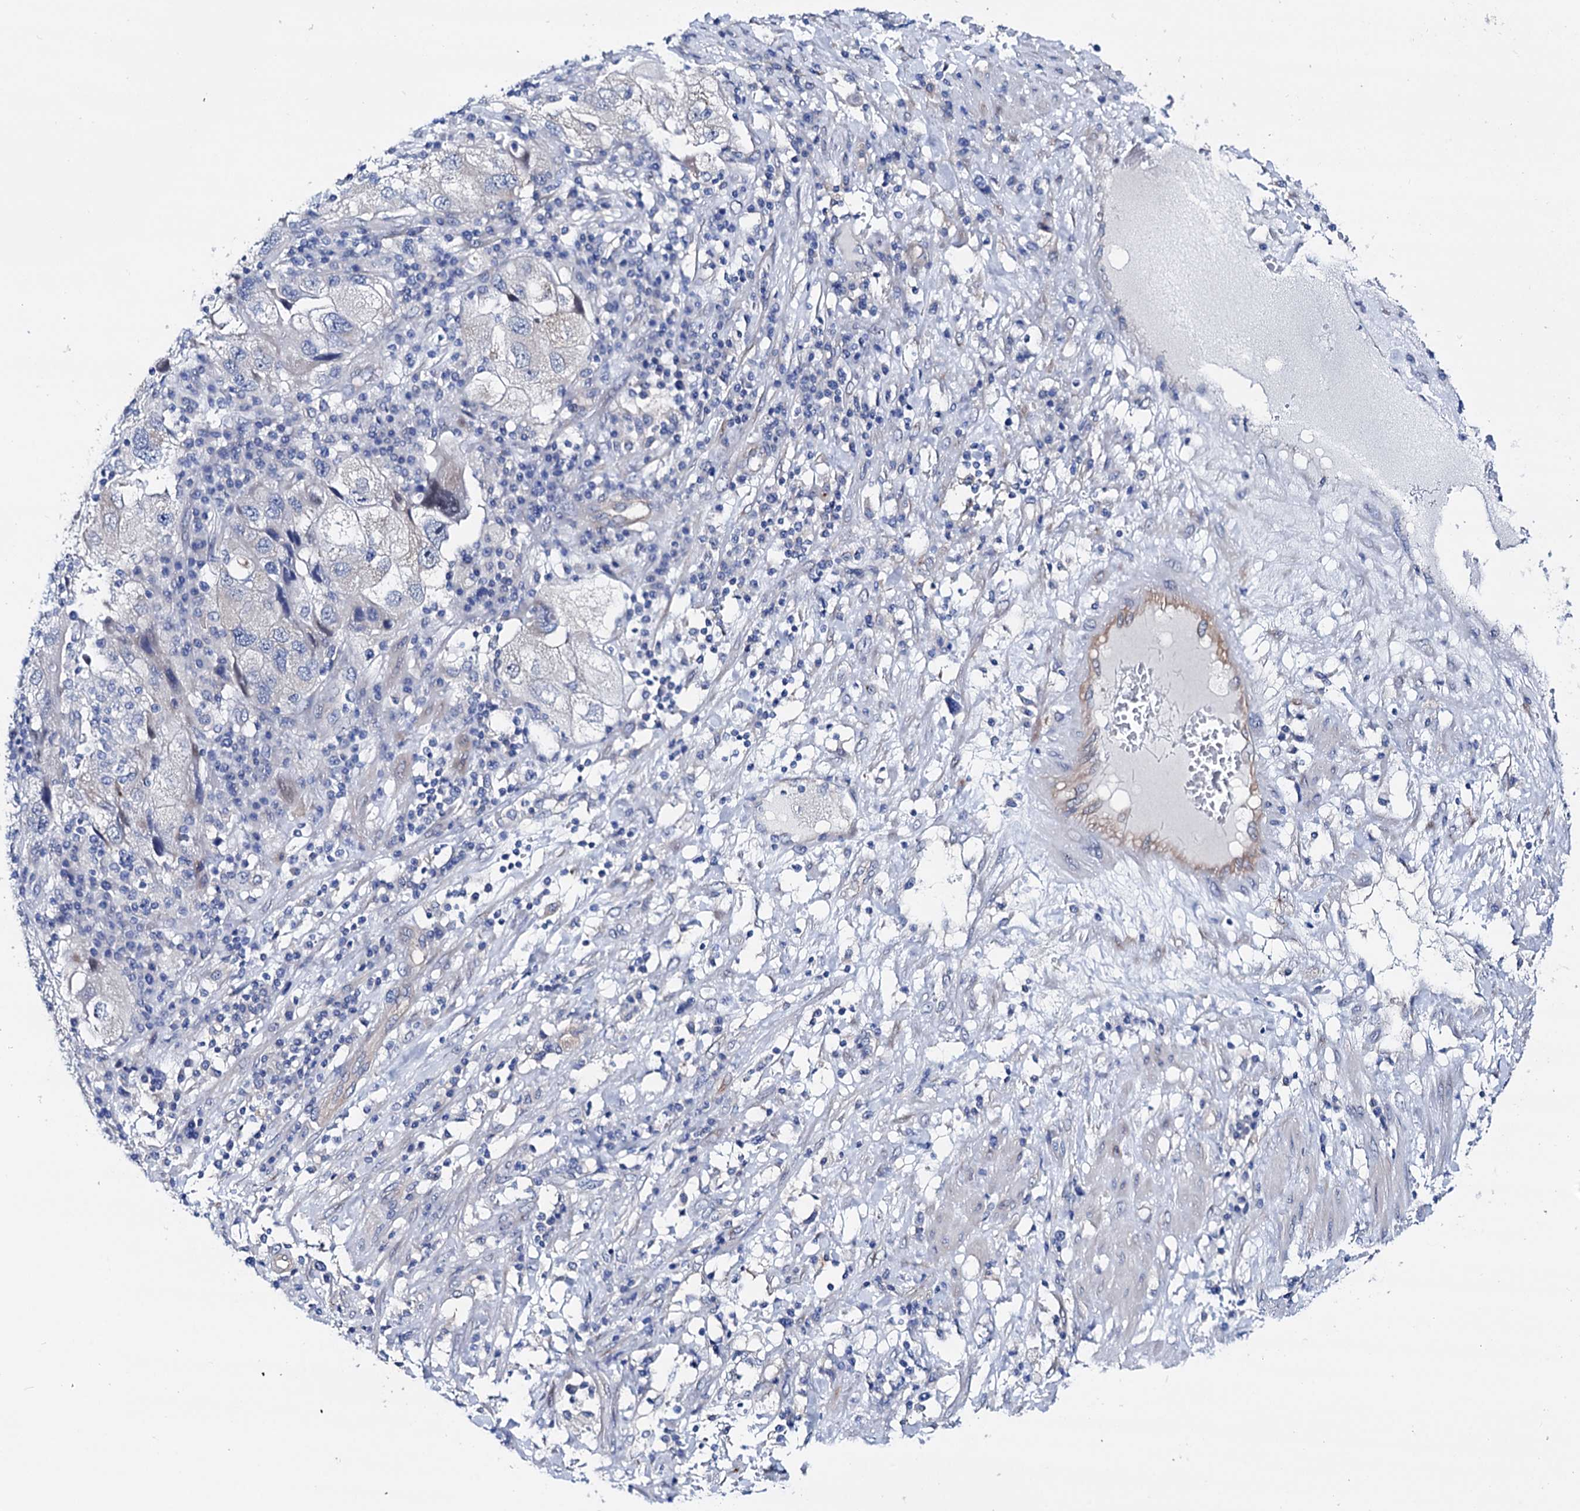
{"staining": {"intensity": "negative", "quantity": "none", "location": "none"}, "tissue": "endometrial cancer", "cell_type": "Tumor cells", "image_type": "cancer", "snomed": [{"axis": "morphology", "description": "Adenocarcinoma, NOS"}, {"axis": "topography", "description": "Endometrium"}], "caption": "Immunohistochemistry of human endometrial adenocarcinoma demonstrates no positivity in tumor cells.", "gene": "SHROOM1", "patient": {"sex": "female", "age": 49}}